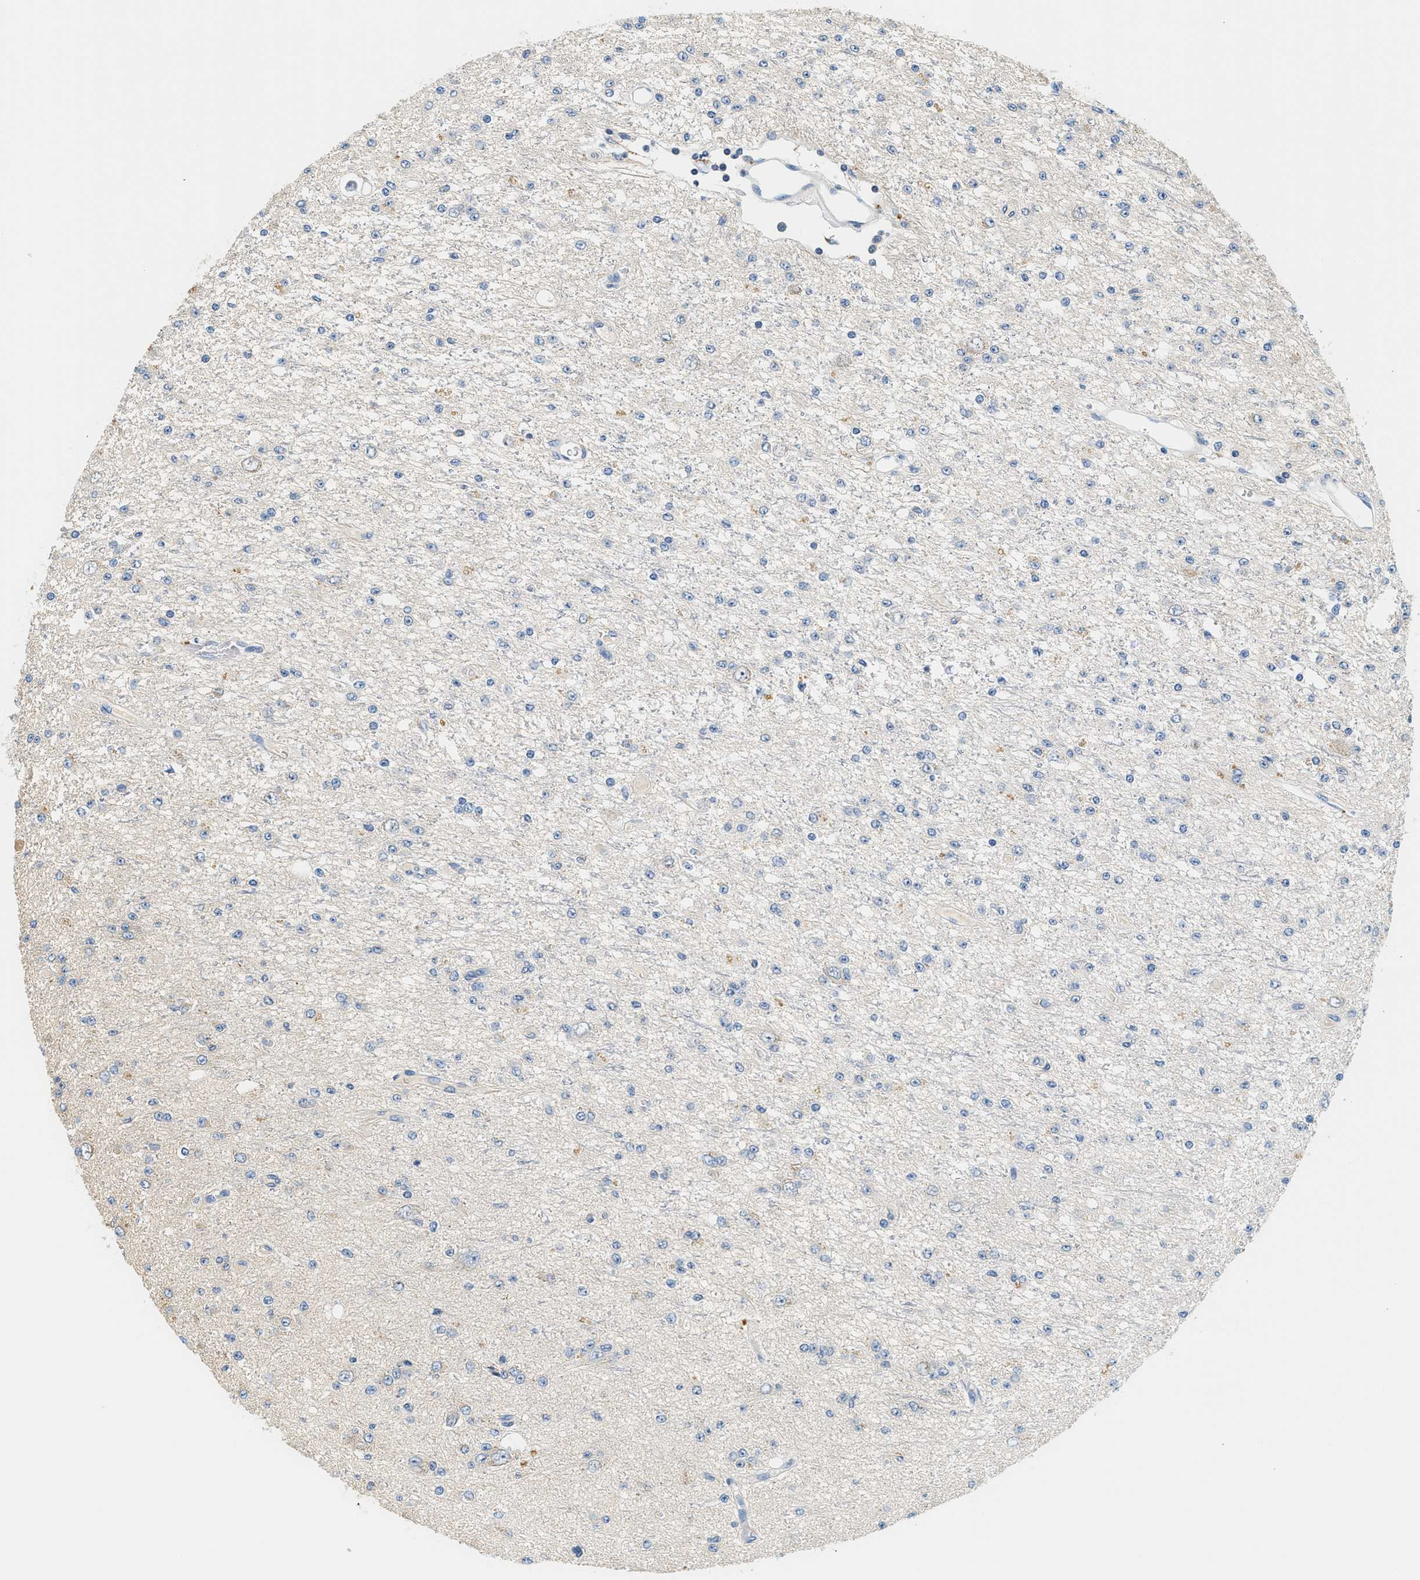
{"staining": {"intensity": "weak", "quantity": "<25%", "location": "cytoplasmic/membranous"}, "tissue": "glioma", "cell_type": "Tumor cells", "image_type": "cancer", "snomed": [{"axis": "morphology", "description": "Glioma, malignant, Low grade"}, {"axis": "topography", "description": "Brain"}], "caption": "Immunohistochemistry (IHC) of human glioma reveals no expression in tumor cells. (DAB IHC with hematoxylin counter stain).", "gene": "SLC35E1", "patient": {"sex": "male", "age": 38}}